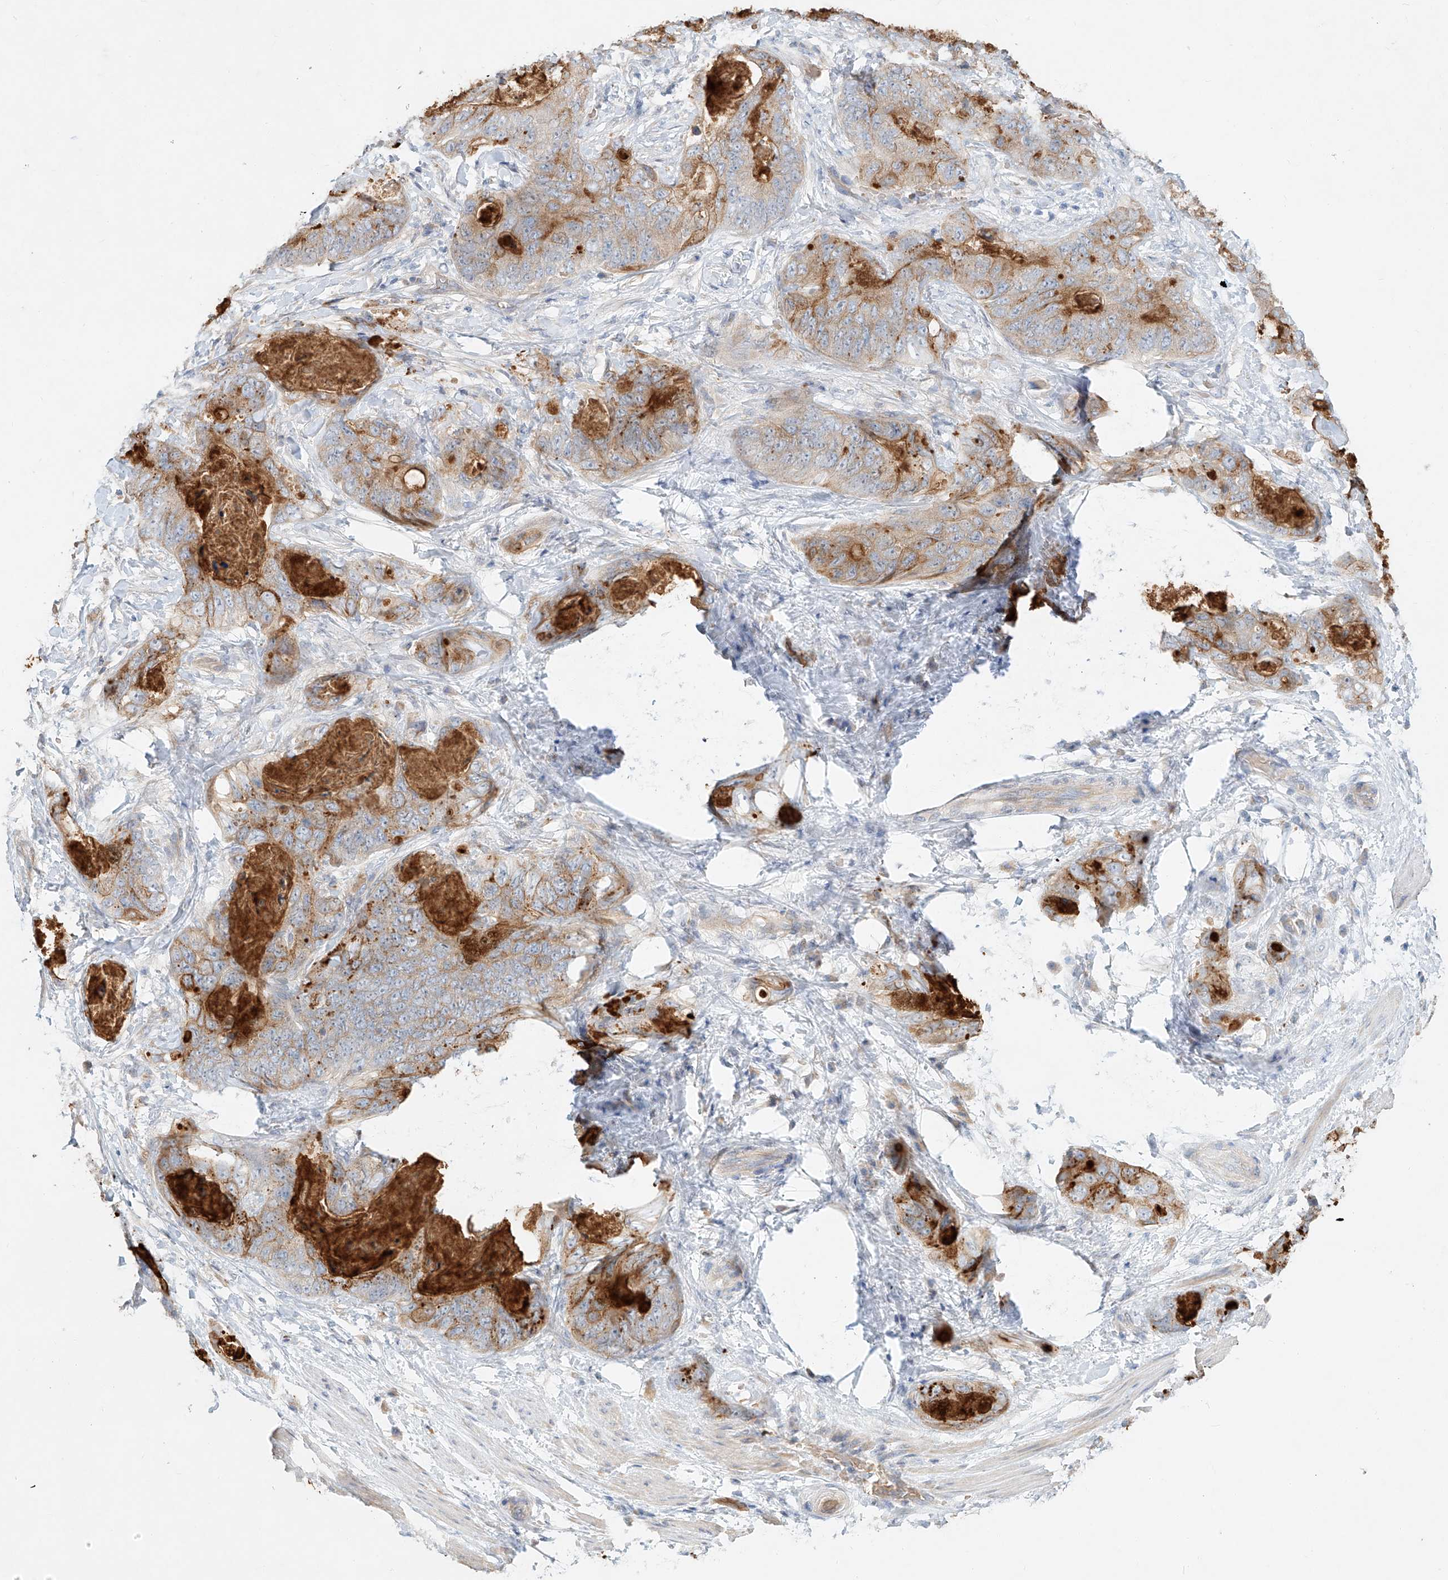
{"staining": {"intensity": "moderate", "quantity": "25%-75%", "location": "cytoplasmic/membranous"}, "tissue": "stomach cancer", "cell_type": "Tumor cells", "image_type": "cancer", "snomed": [{"axis": "morphology", "description": "Adenocarcinoma, NOS"}, {"axis": "topography", "description": "Stomach"}], "caption": "Immunohistochemistry micrograph of neoplastic tissue: human adenocarcinoma (stomach) stained using IHC shows medium levels of moderate protein expression localized specifically in the cytoplasmic/membranous of tumor cells, appearing as a cytoplasmic/membranous brown color.", "gene": "SYTL3", "patient": {"sex": "female", "age": 89}}